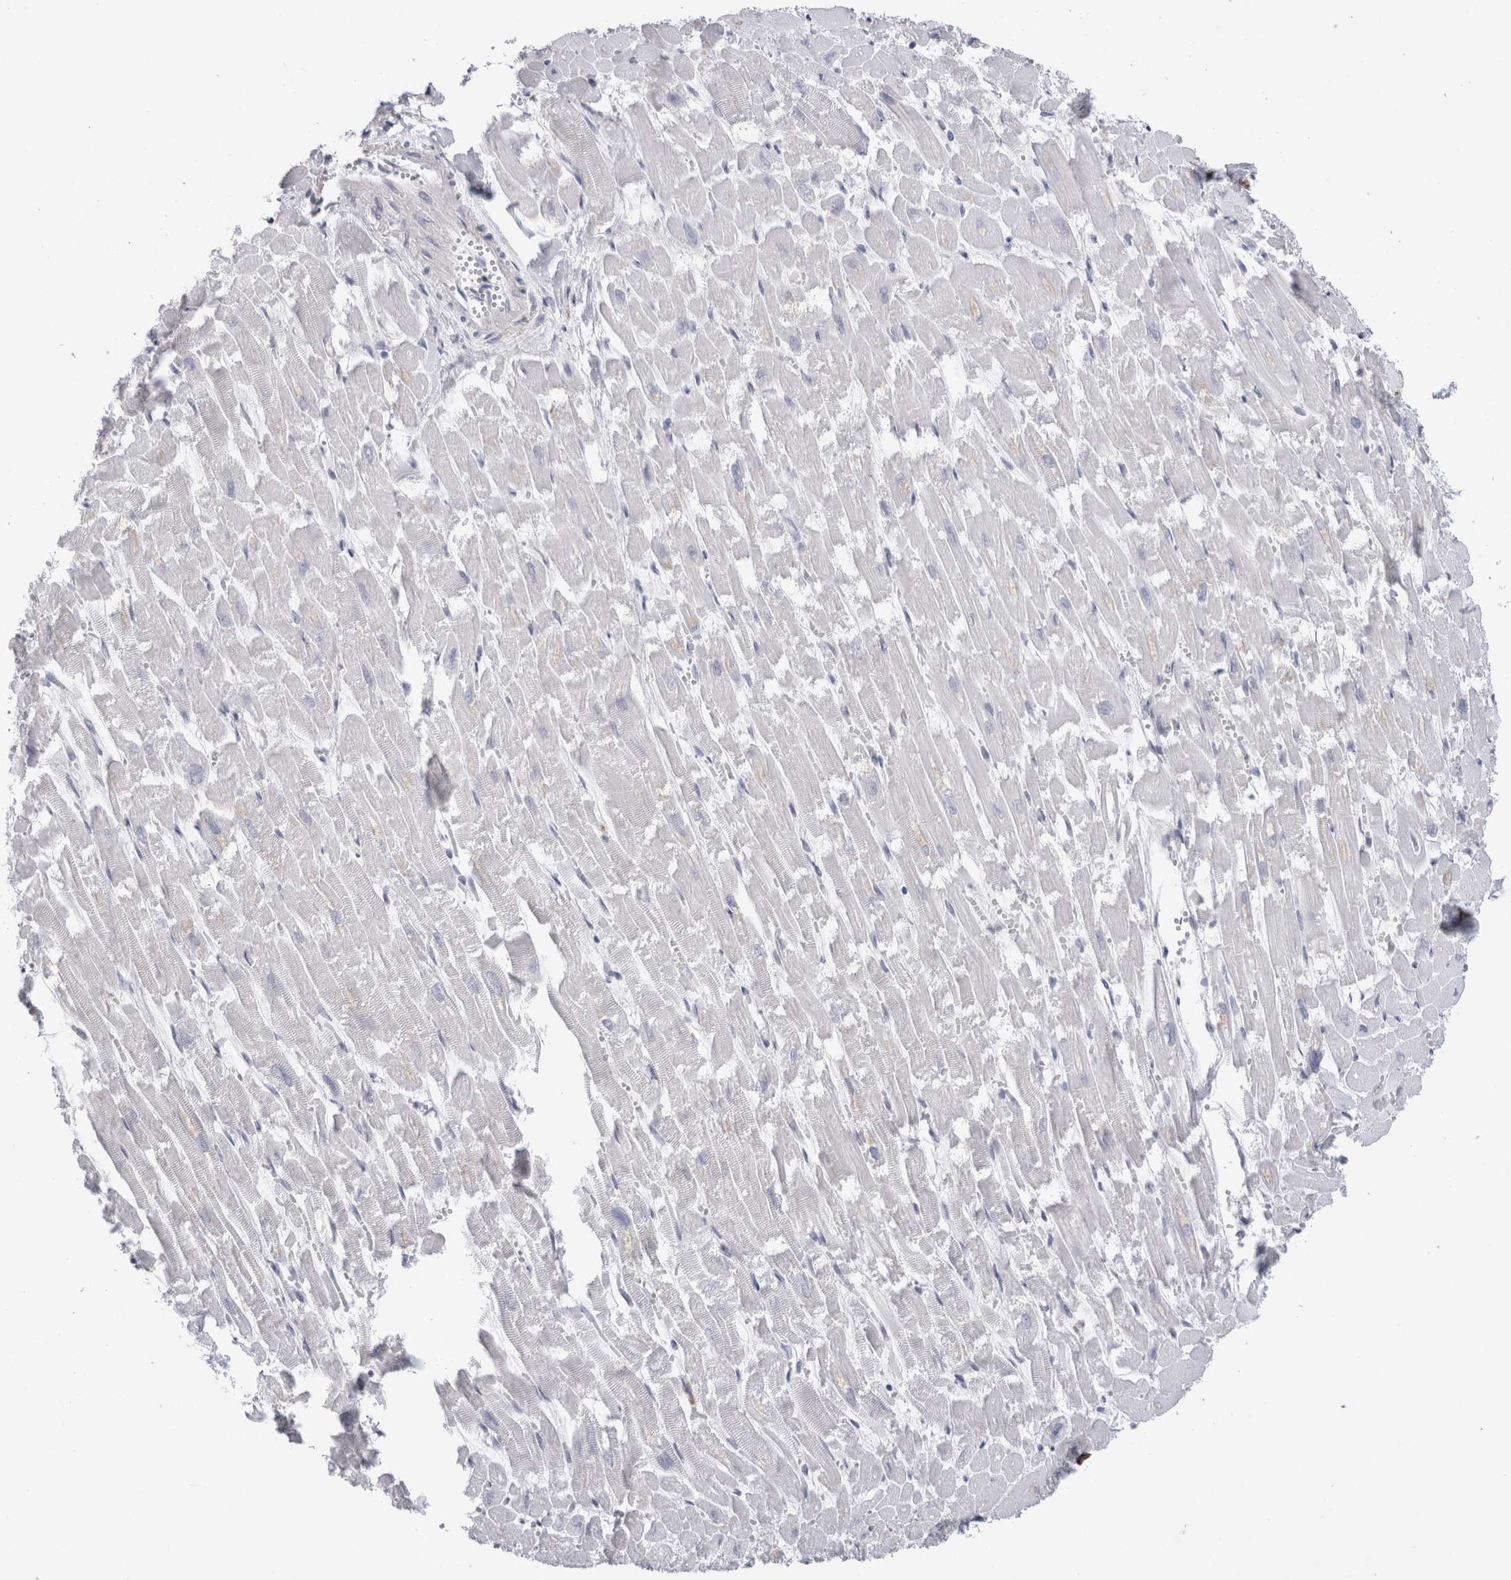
{"staining": {"intensity": "strong", "quantity": "<25%", "location": "nuclear"}, "tissue": "heart muscle", "cell_type": "Cardiomyocytes", "image_type": "normal", "snomed": [{"axis": "morphology", "description": "Normal tissue, NOS"}, {"axis": "topography", "description": "Heart"}], "caption": "The photomicrograph reveals staining of normal heart muscle, revealing strong nuclear protein positivity (brown color) within cardiomyocytes.", "gene": "RBM6", "patient": {"sex": "male", "age": 54}}